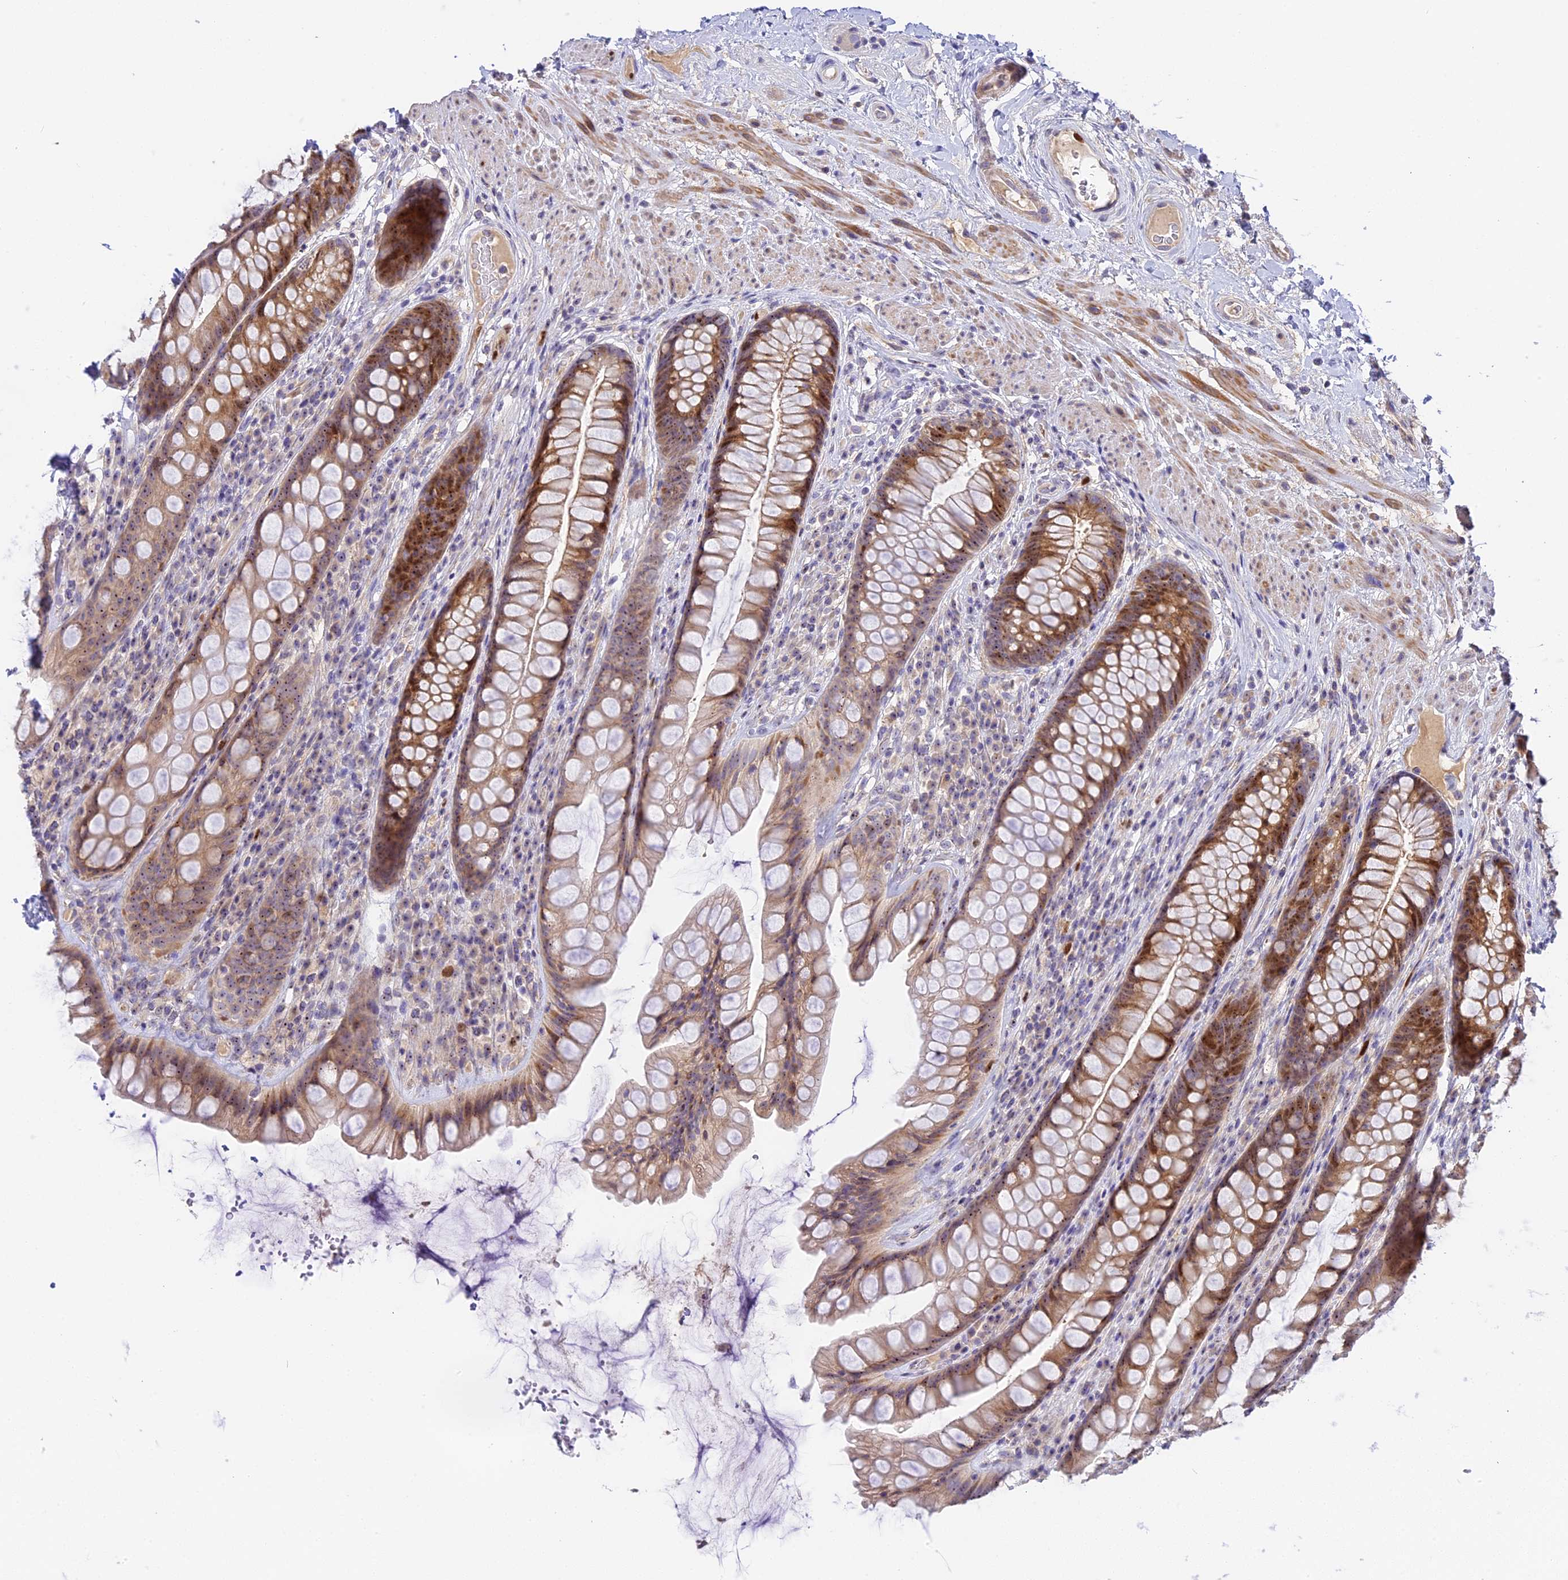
{"staining": {"intensity": "moderate", "quantity": "25%-75%", "location": "cytoplasmic/membranous,nuclear"}, "tissue": "rectum", "cell_type": "Glandular cells", "image_type": "normal", "snomed": [{"axis": "morphology", "description": "Normal tissue, NOS"}, {"axis": "topography", "description": "Rectum"}], "caption": "This histopathology image demonstrates normal rectum stained with immunohistochemistry (IHC) to label a protein in brown. The cytoplasmic/membranous,nuclear of glandular cells show moderate positivity for the protein. Nuclei are counter-stained blue.", "gene": "RAD51", "patient": {"sex": "male", "age": 74}}